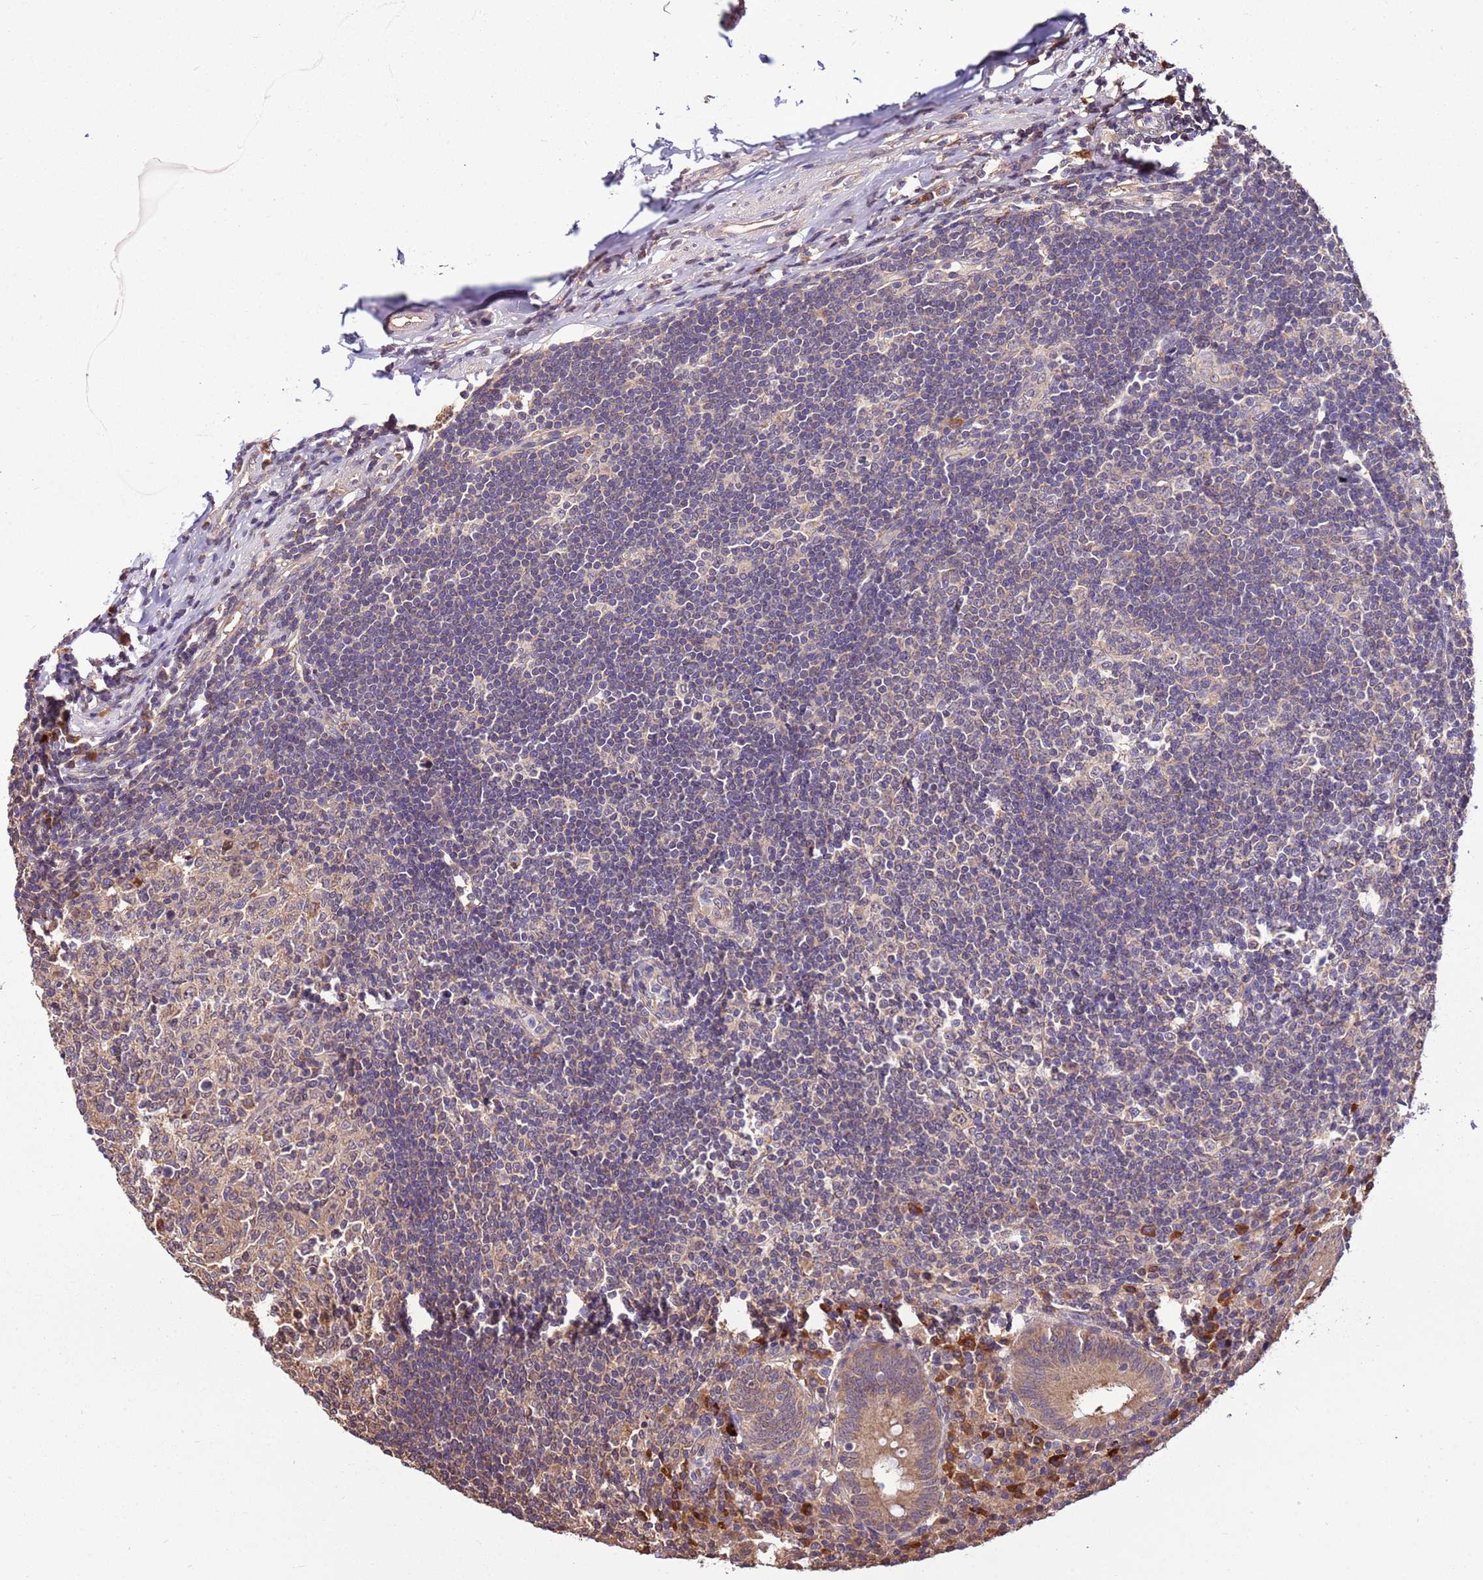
{"staining": {"intensity": "weak", "quantity": ">75%", "location": "cytoplasmic/membranous"}, "tissue": "appendix", "cell_type": "Glandular cells", "image_type": "normal", "snomed": [{"axis": "morphology", "description": "Normal tissue, NOS"}, {"axis": "topography", "description": "Appendix"}], "caption": "The micrograph shows a brown stain indicating the presence of a protein in the cytoplasmic/membranous of glandular cells in appendix. Immunohistochemistry (ihc) stains the protein in brown and the nuclei are stained blue.", "gene": "BBS5", "patient": {"sex": "female", "age": 54}}